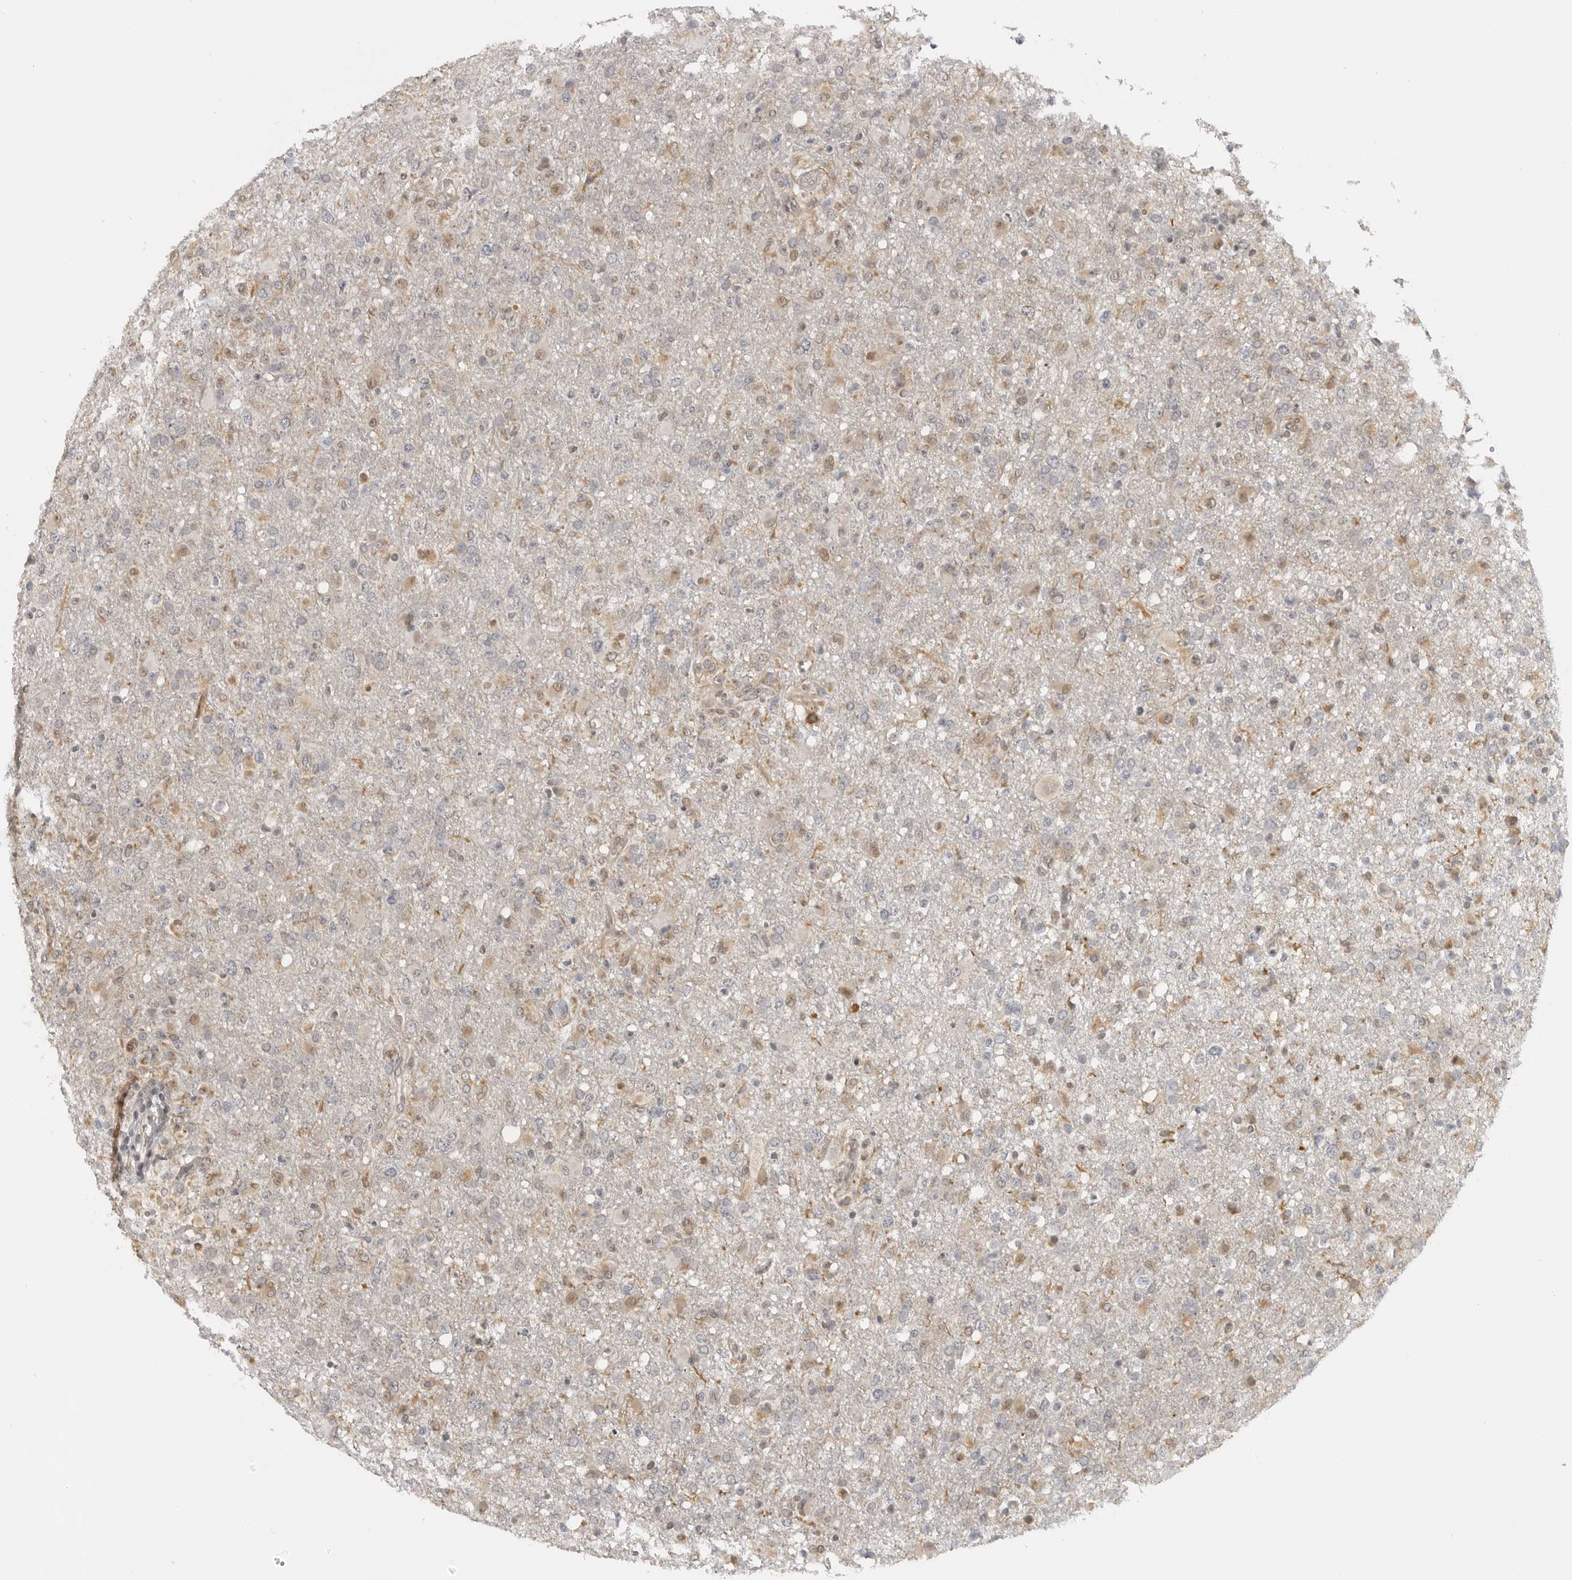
{"staining": {"intensity": "weak", "quantity": "25%-75%", "location": "cytoplasmic/membranous,nuclear"}, "tissue": "glioma", "cell_type": "Tumor cells", "image_type": "cancer", "snomed": [{"axis": "morphology", "description": "Glioma, malignant, High grade"}, {"axis": "topography", "description": "Brain"}], "caption": "A photomicrograph showing weak cytoplasmic/membranous and nuclear positivity in about 25%-75% of tumor cells in malignant high-grade glioma, as visualized by brown immunohistochemical staining.", "gene": "CEP295NL", "patient": {"sex": "female", "age": 57}}